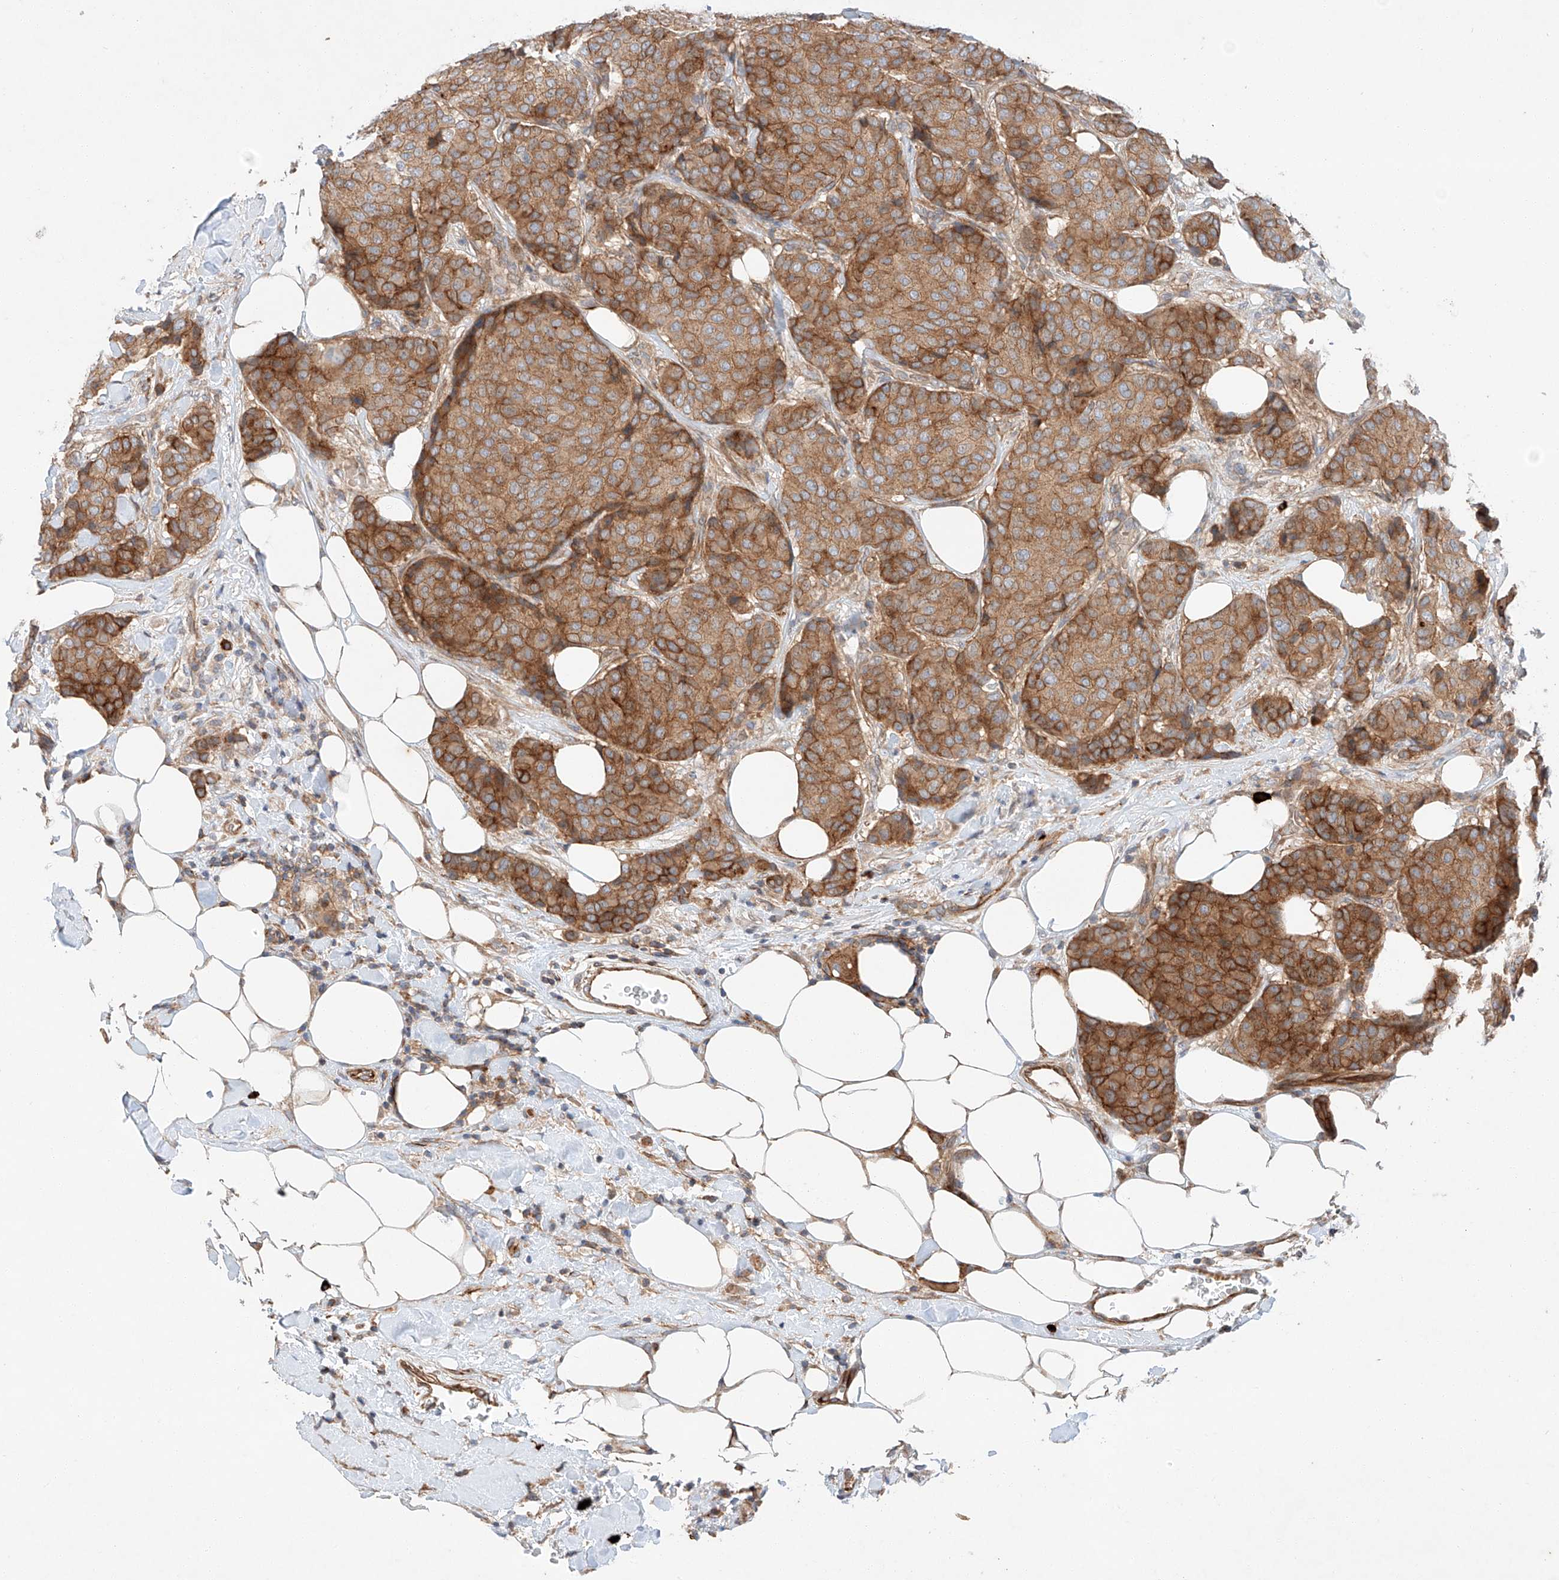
{"staining": {"intensity": "moderate", "quantity": ">75%", "location": "cytoplasmic/membranous"}, "tissue": "breast cancer", "cell_type": "Tumor cells", "image_type": "cancer", "snomed": [{"axis": "morphology", "description": "Duct carcinoma"}, {"axis": "topography", "description": "Breast"}], "caption": "A medium amount of moderate cytoplasmic/membranous expression is appreciated in about >75% of tumor cells in invasive ductal carcinoma (breast) tissue. The staining is performed using DAB (3,3'-diaminobenzidine) brown chromogen to label protein expression. The nuclei are counter-stained blue using hematoxylin.", "gene": "MINDY4", "patient": {"sex": "female", "age": 75}}